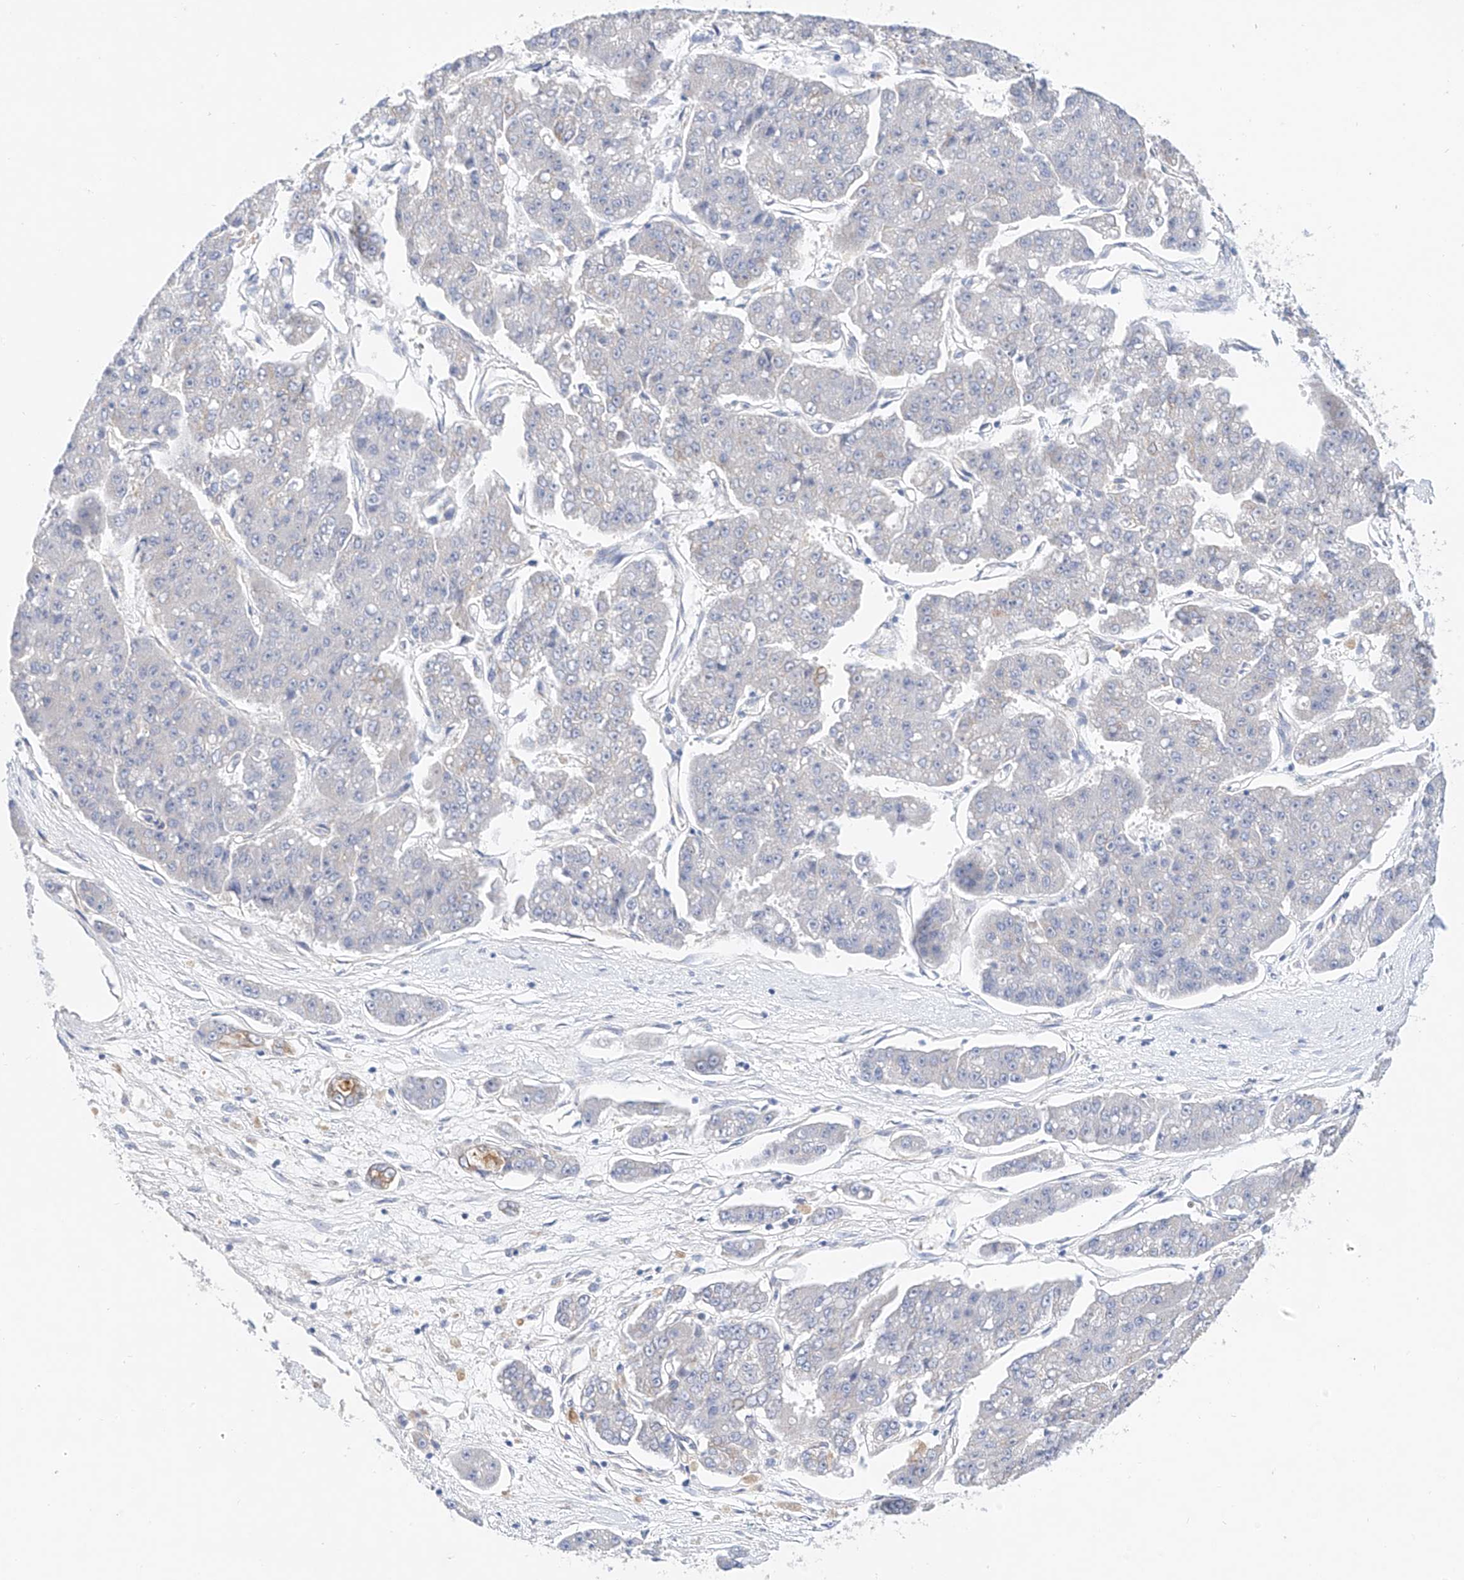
{"staining": {"intensity": "negative", "quantity": "none", "location": "none"}, "tissue": "pancreatic cancer", "cell_type": "Tumor cells", "image_type": "cancer", "snomed": [{"axis": "morphology", "description": "Adenocarcinoma, NOS"}, {"axis": "topography", "description": "Pancreas"}], "caption": "A high-resolution photomicrograph shows IHC staining of pancreatic cancer, which exhibits no significant staining in tumor cells. (DAB immunohistochemistry, high magnification).", "gene": "SBSPON", "patient": {"sex": "male", "age": 50}}